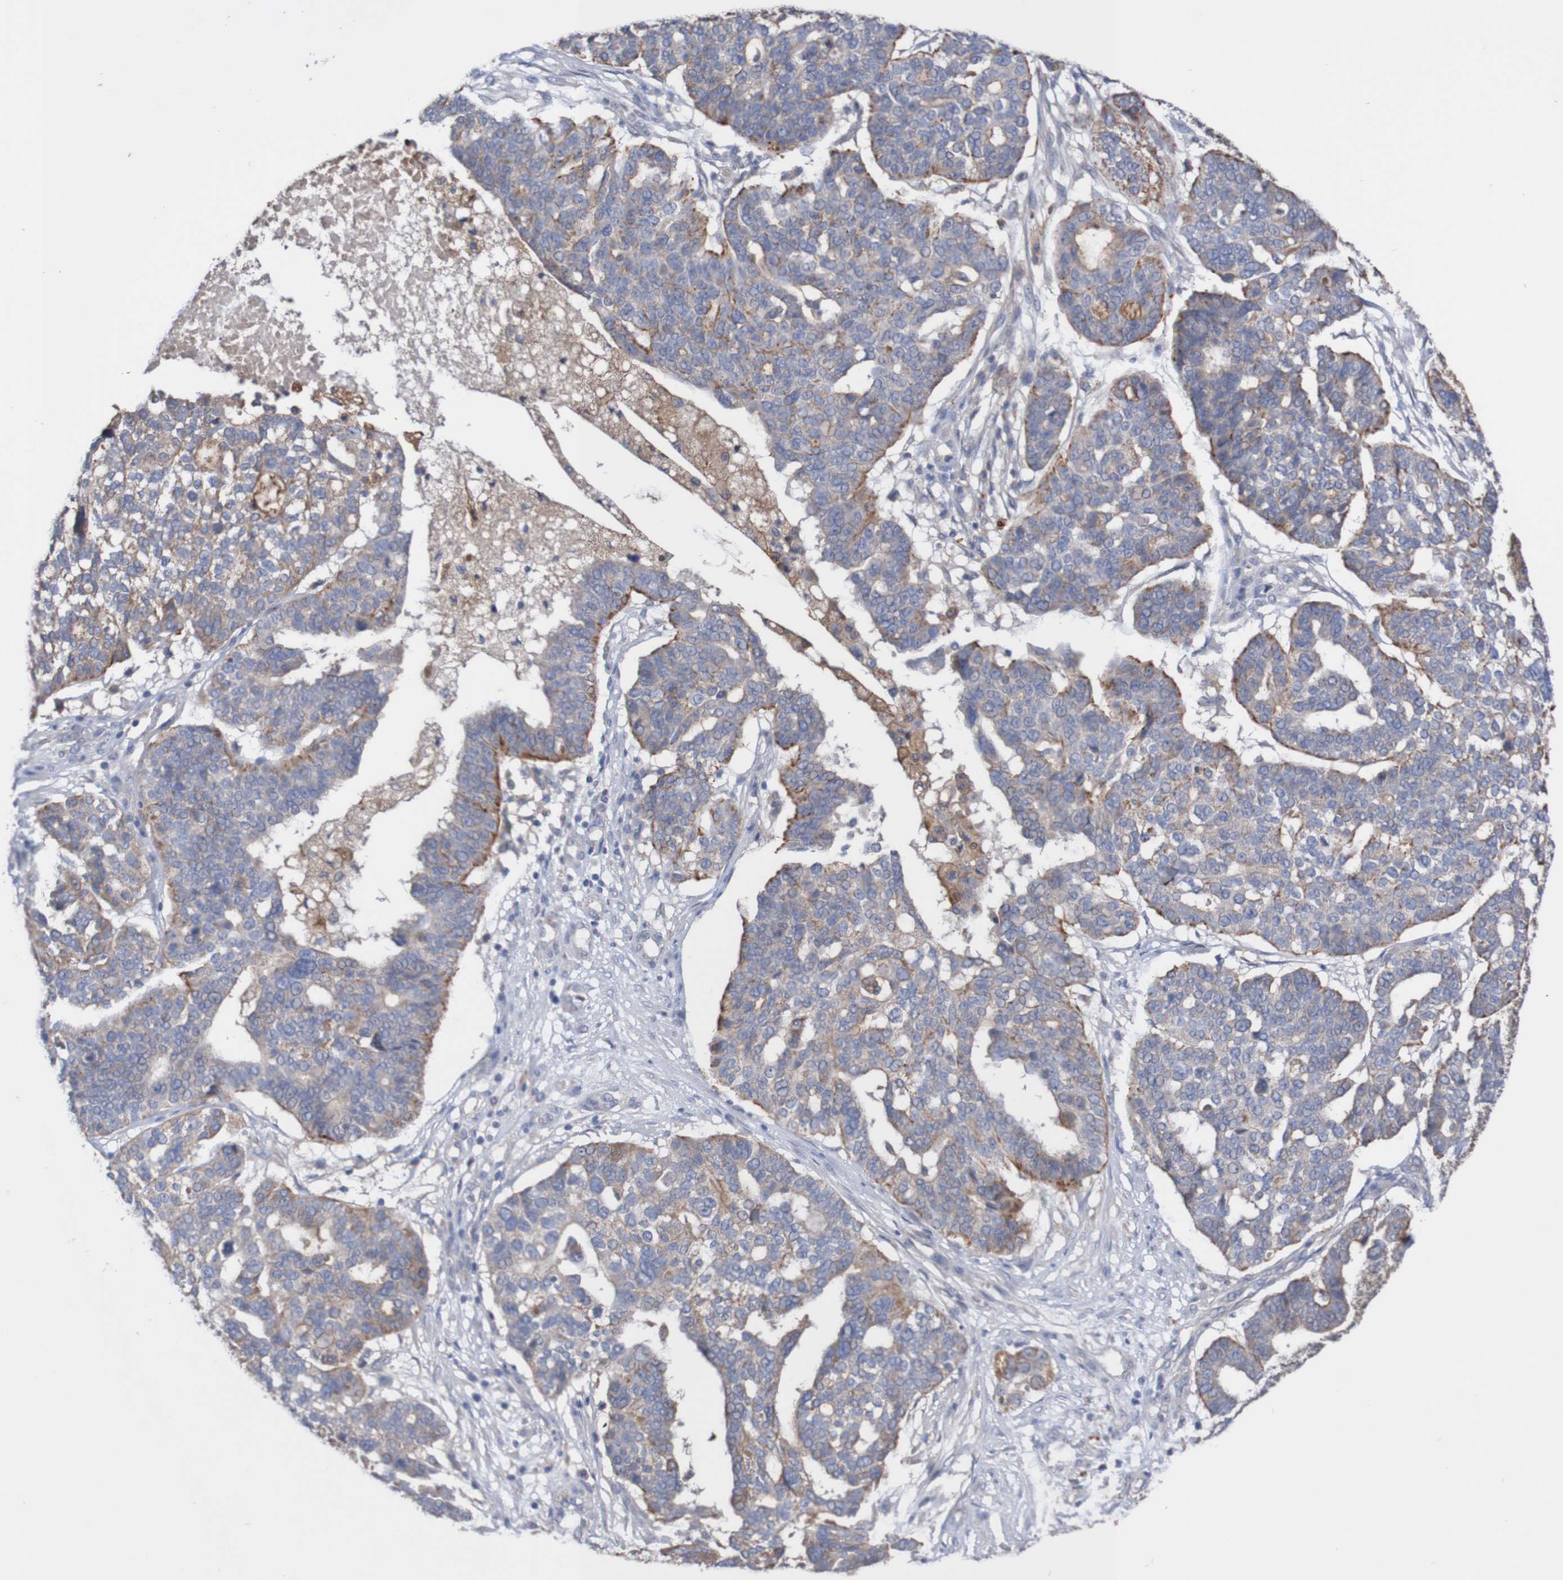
{"staining": {"intensity": "moderate", "quantity": "25%-75%", "location": "cytoplasmic/membranous"}, "tissue": "ovarian cancer", "cell_type": "Tumor cells", "image_type": "cancer", "snomed": [{"axis": "morphology", "description": "Cystadenocarcinoma, serous, NOS"}, {"axis": "topography", "description": "Ovary"}], "caption": "Moderate cytoplasmic/membranous staining is seen in approximately 25%-75% of tumor cells in ovarian cancer. (IHC, brightfield microscopy, high magnification).", "gene": "PHYH", "patient": {"sex": "female", "age": 59}}